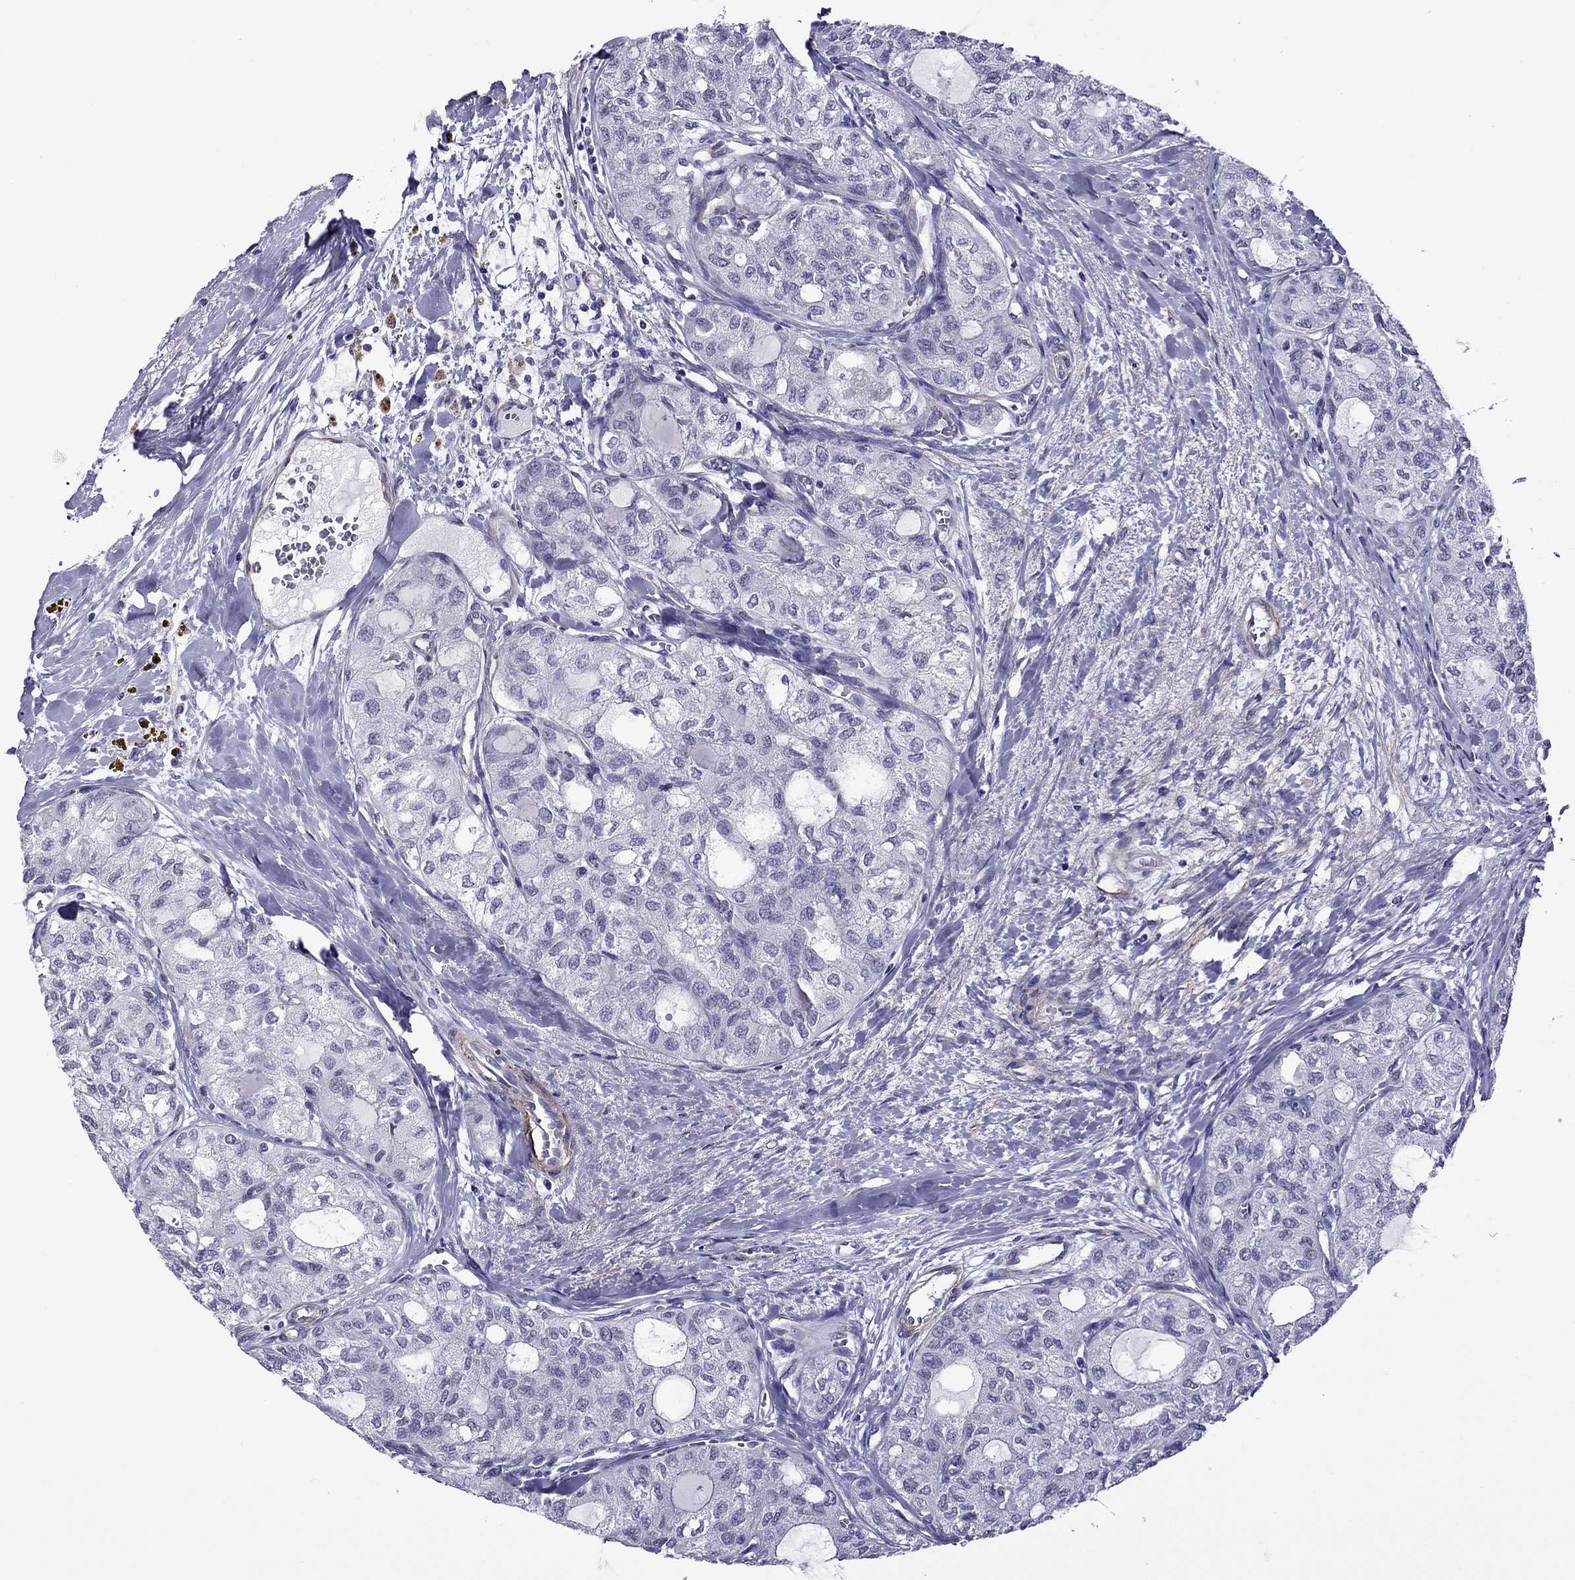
{"staining": {"intensity": "negative", "quantity": "none", "location": "none"}, "tissue": "thyroid cancer", "cell_type": "Tumor cells", "image_type": "cancer", "snomed": [{"axis": "morphology", "description": "Follicular adenoma carcinoma, NOS"}, {"axis": "topography", "description": "Thyroid gland"}], "caption": "Immunohistochemistry micrograph of neoplastic tissue: thyroid follicular adenoma carcinoma stained with DAB (3,3'-diaminobenzidine) exhibits no significant protein expression in tumor cells.", "gene": "CHRNA5", "patient": {"sex": "male", "age": 75}}